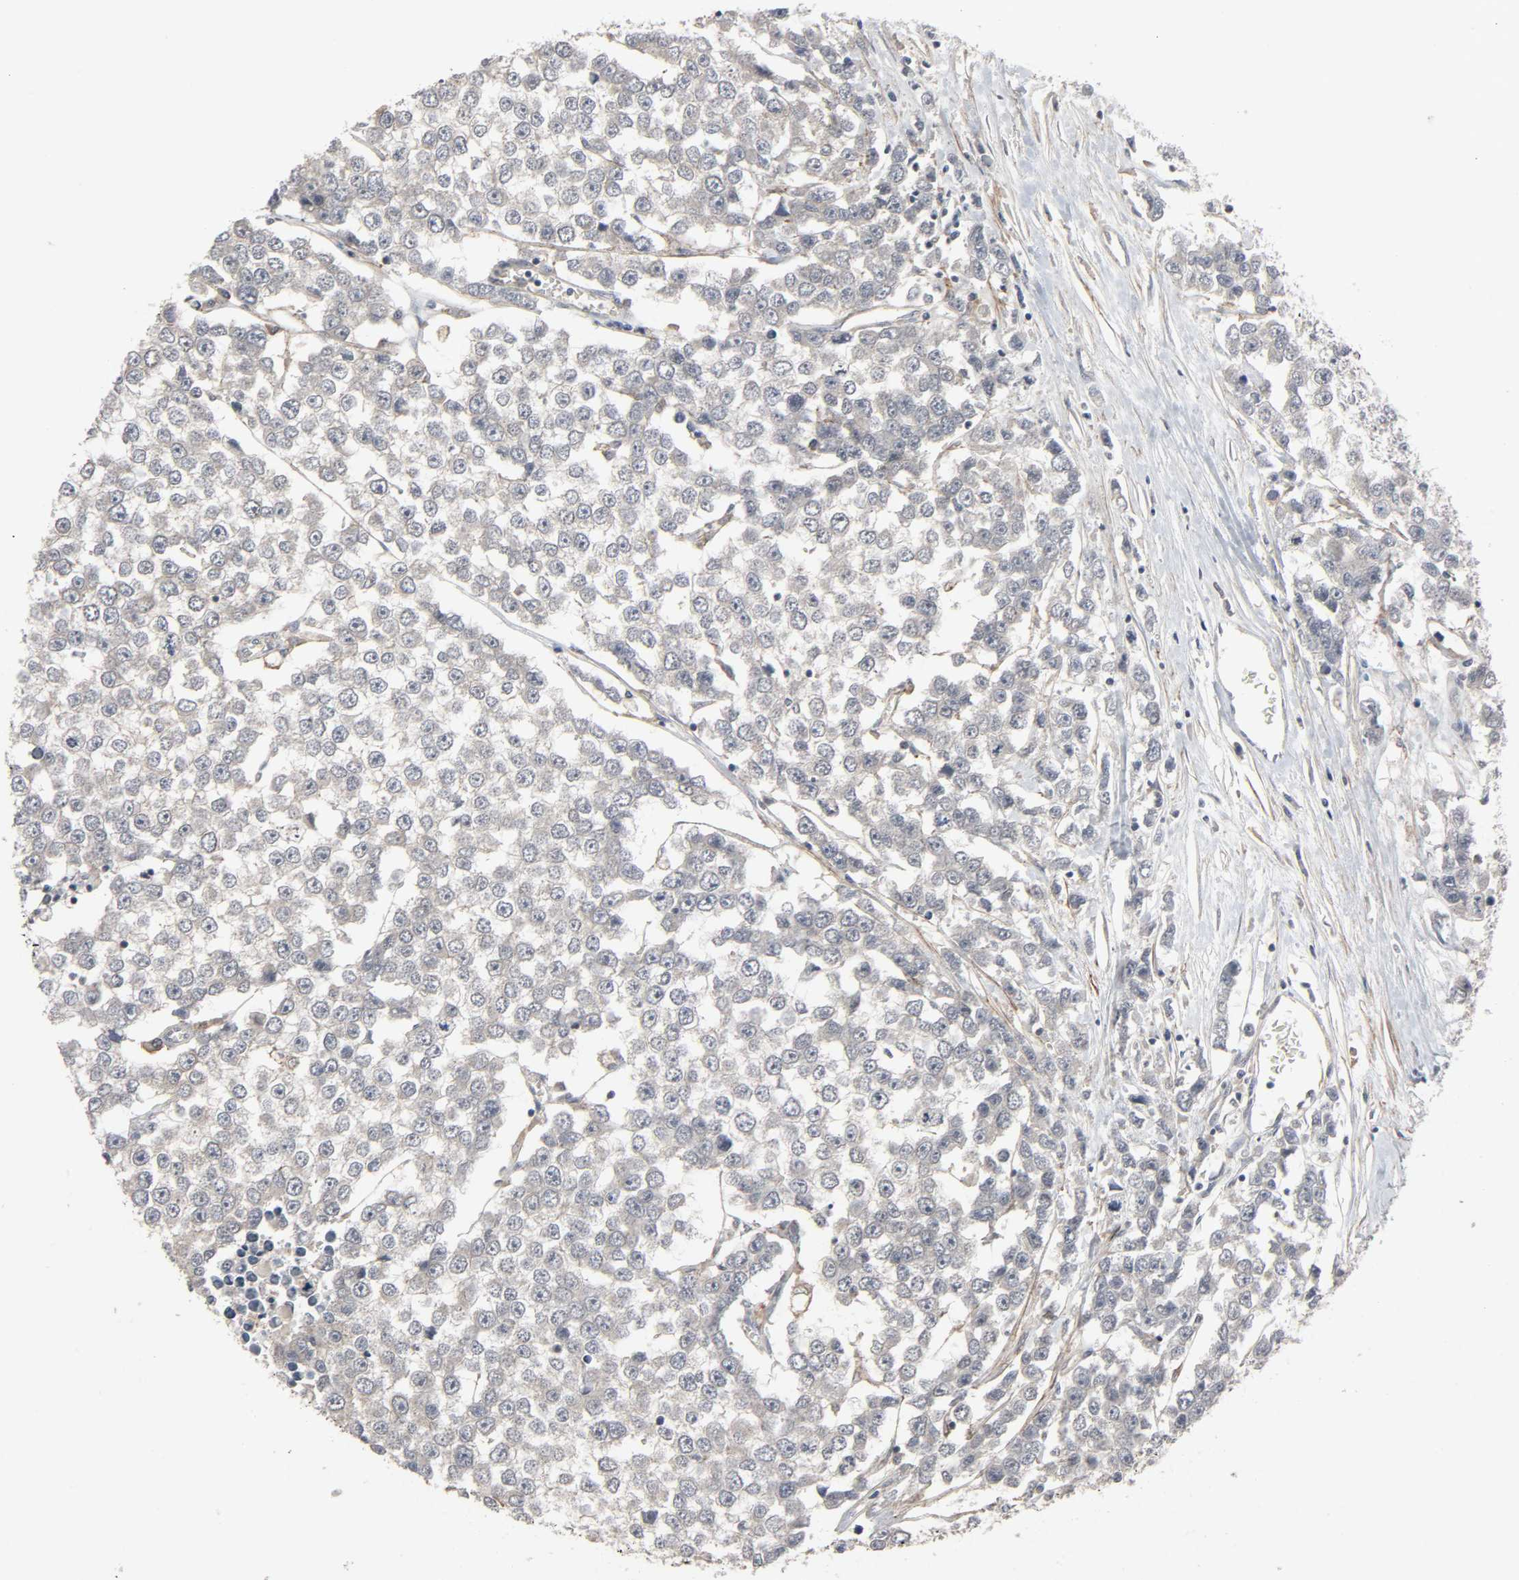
{"staining": {"intensity": "negative", "quantity": "none", "location": "none"}, "tissue": "testis cancer", "cell_type": "Tumor cells", "image_type": "cancer", "snomed": [{"axis": "morphology", "description": "Seminoma, NOS"}, {"axis": "morphology", "description": "Carcinoma, Embryonal, NOS"}, {"axis": "topography", "description": "Testis"}], "caption": "Tumor cells are negative for protein expression in human testis seminoma.", "gene": "ZNF222", "patient": {"sex": "male", "age": 52}}